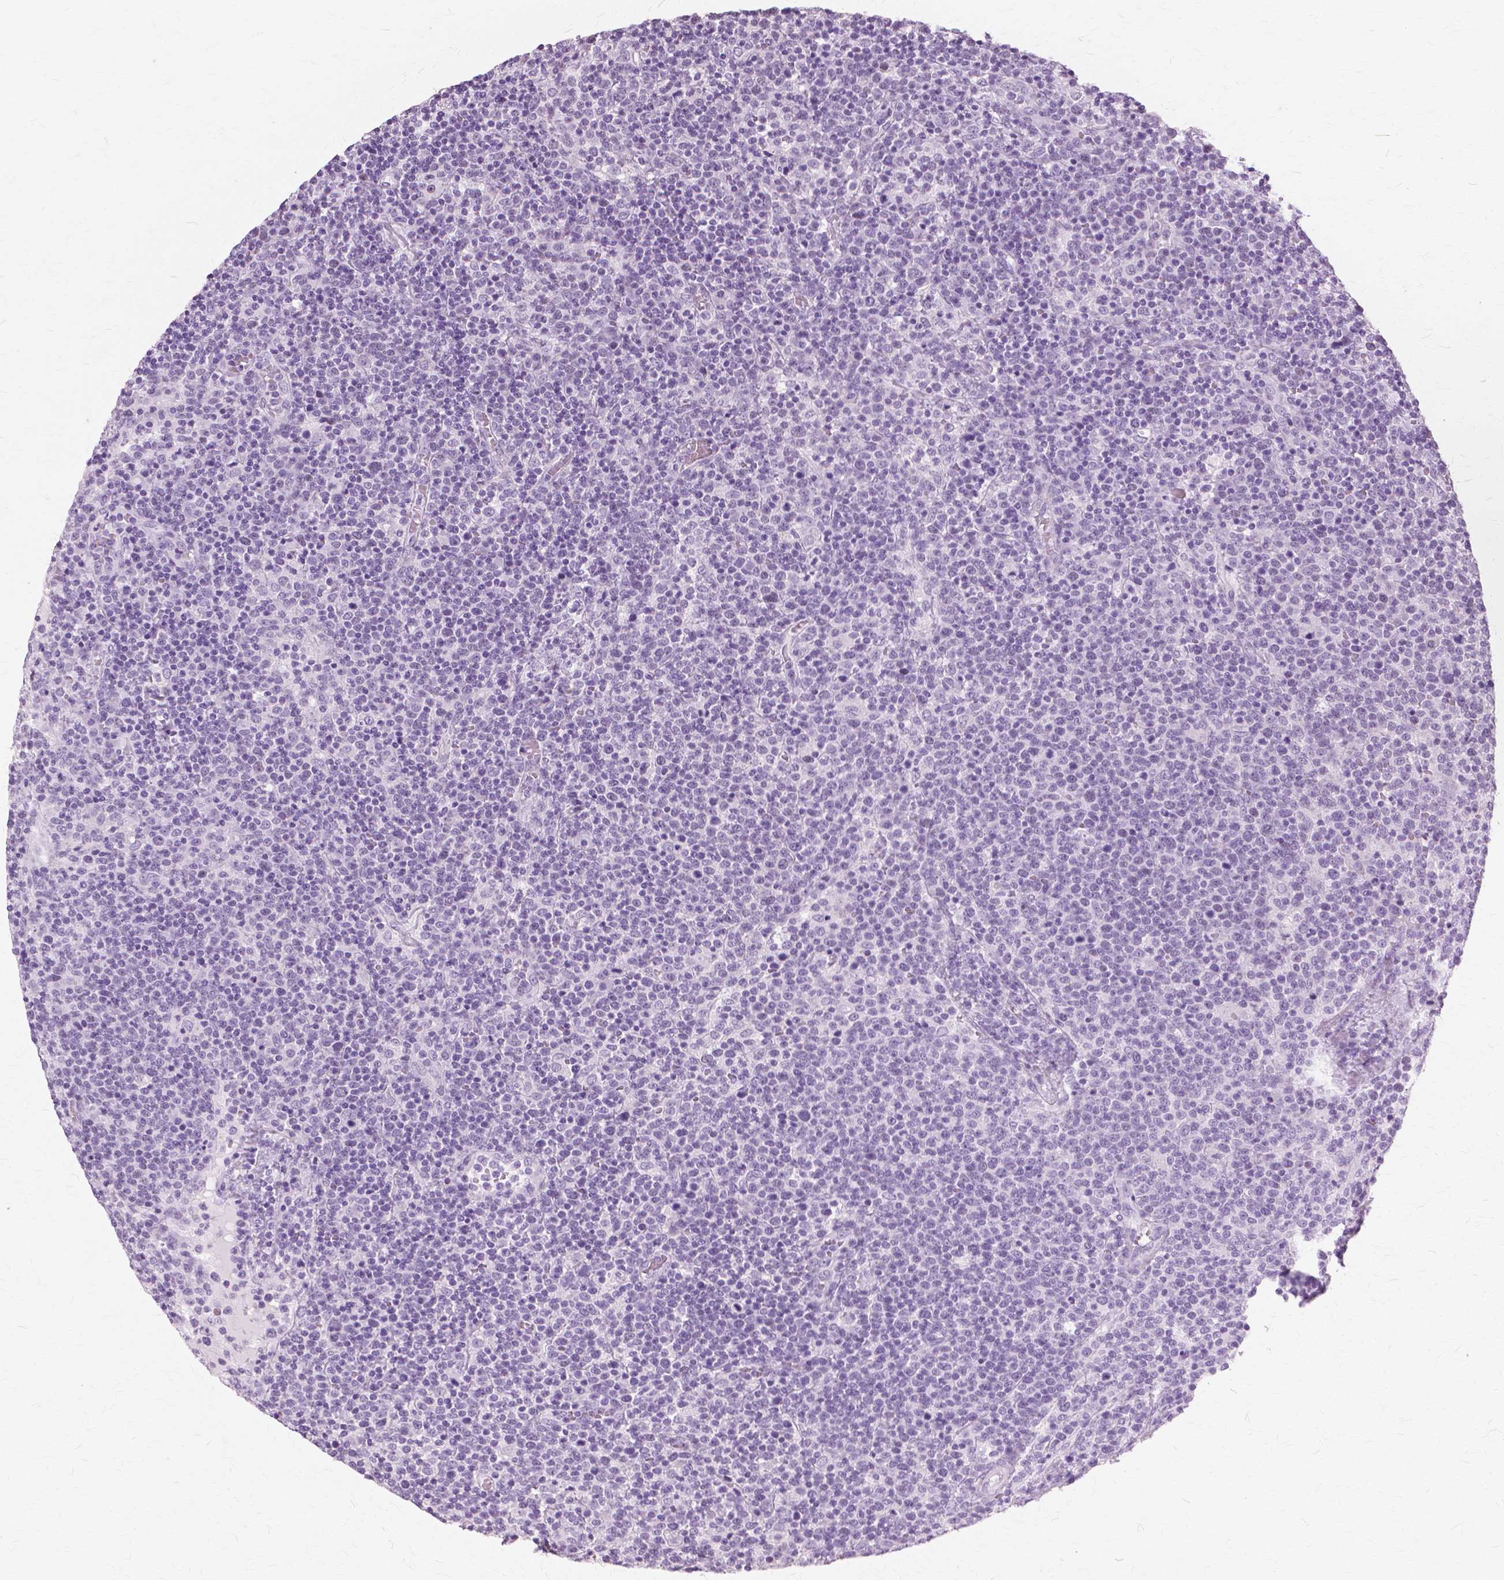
{"staining": {"intensity": "negative", "quantity": "none", "location": "none"}, "tissue": "lymphoma", "cell_type": "Tumor cells", "image_type": "cancer", "snomed": [{"axis": "morphology", "description": "Malignant lymphoma, non-Hodgkin's type, High grade"}, {"axis": "topography", "description": "Lymph node"}], "caption": "IHC image of lymphoma stained for a protein (brown), which shows no staining in tumor cells. (Brightfield microscopy of DAB (3,3'-diaminobenzidine) IHC at high magnification).", "gene": "SFTPD", "patient": {"sex": "male", "age": 61}}